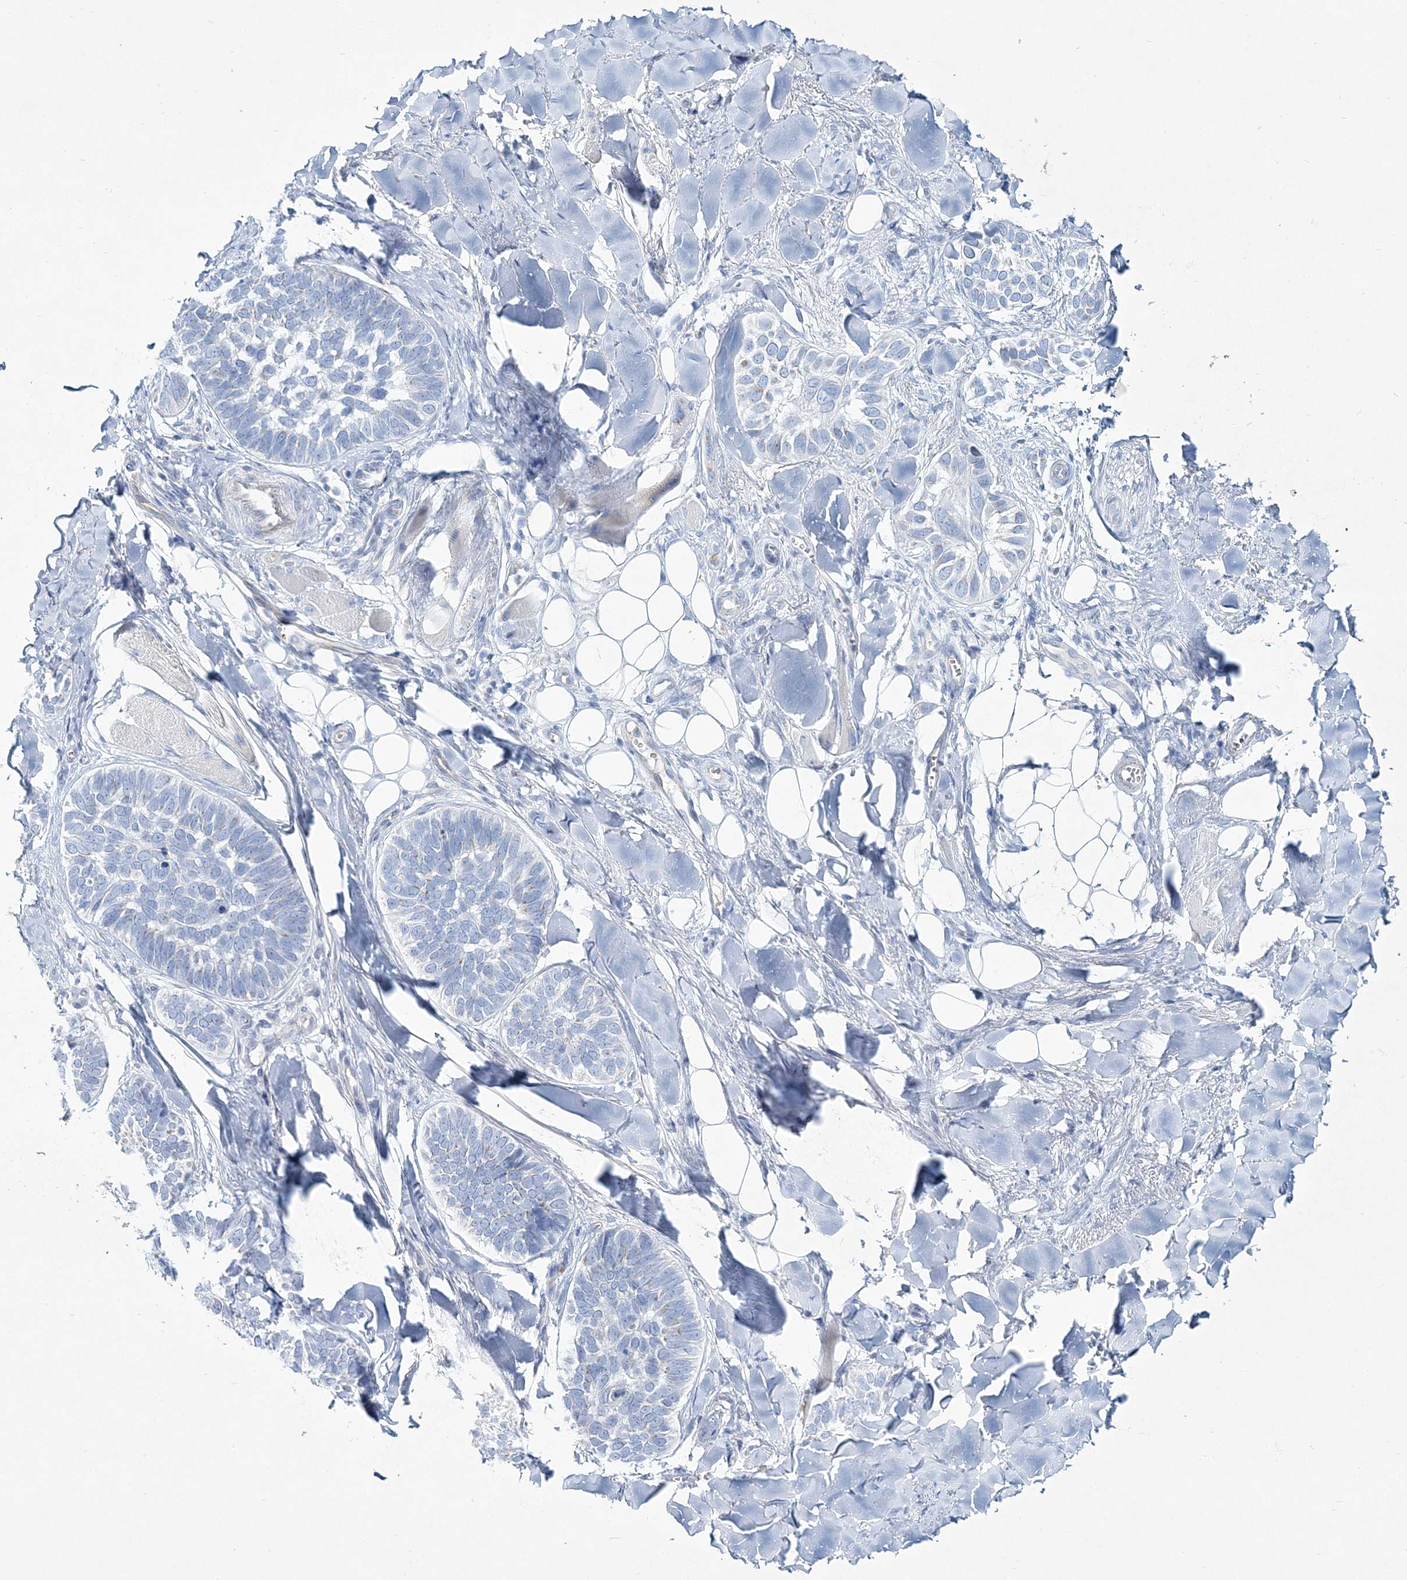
{"staining": {"intensity": "negative", "quantity": "none", "location": "none"}, "tissue": "skin cancer", "cell_type": "Tumor cells", "image_type": "cancer", "snomed": [{"axis": "morphology", "description": "Basal cell carcinoma"}, {"axis": "topography", "description": "Skin"}], "caption": "A high-resolution image shows immunohistochemistry staining of basal cell carcinoma (skin), which exhibits no significant staining in tumor cells.", "gene": "ADGRL1", "patient": {"sex": "male", "age": 62}}